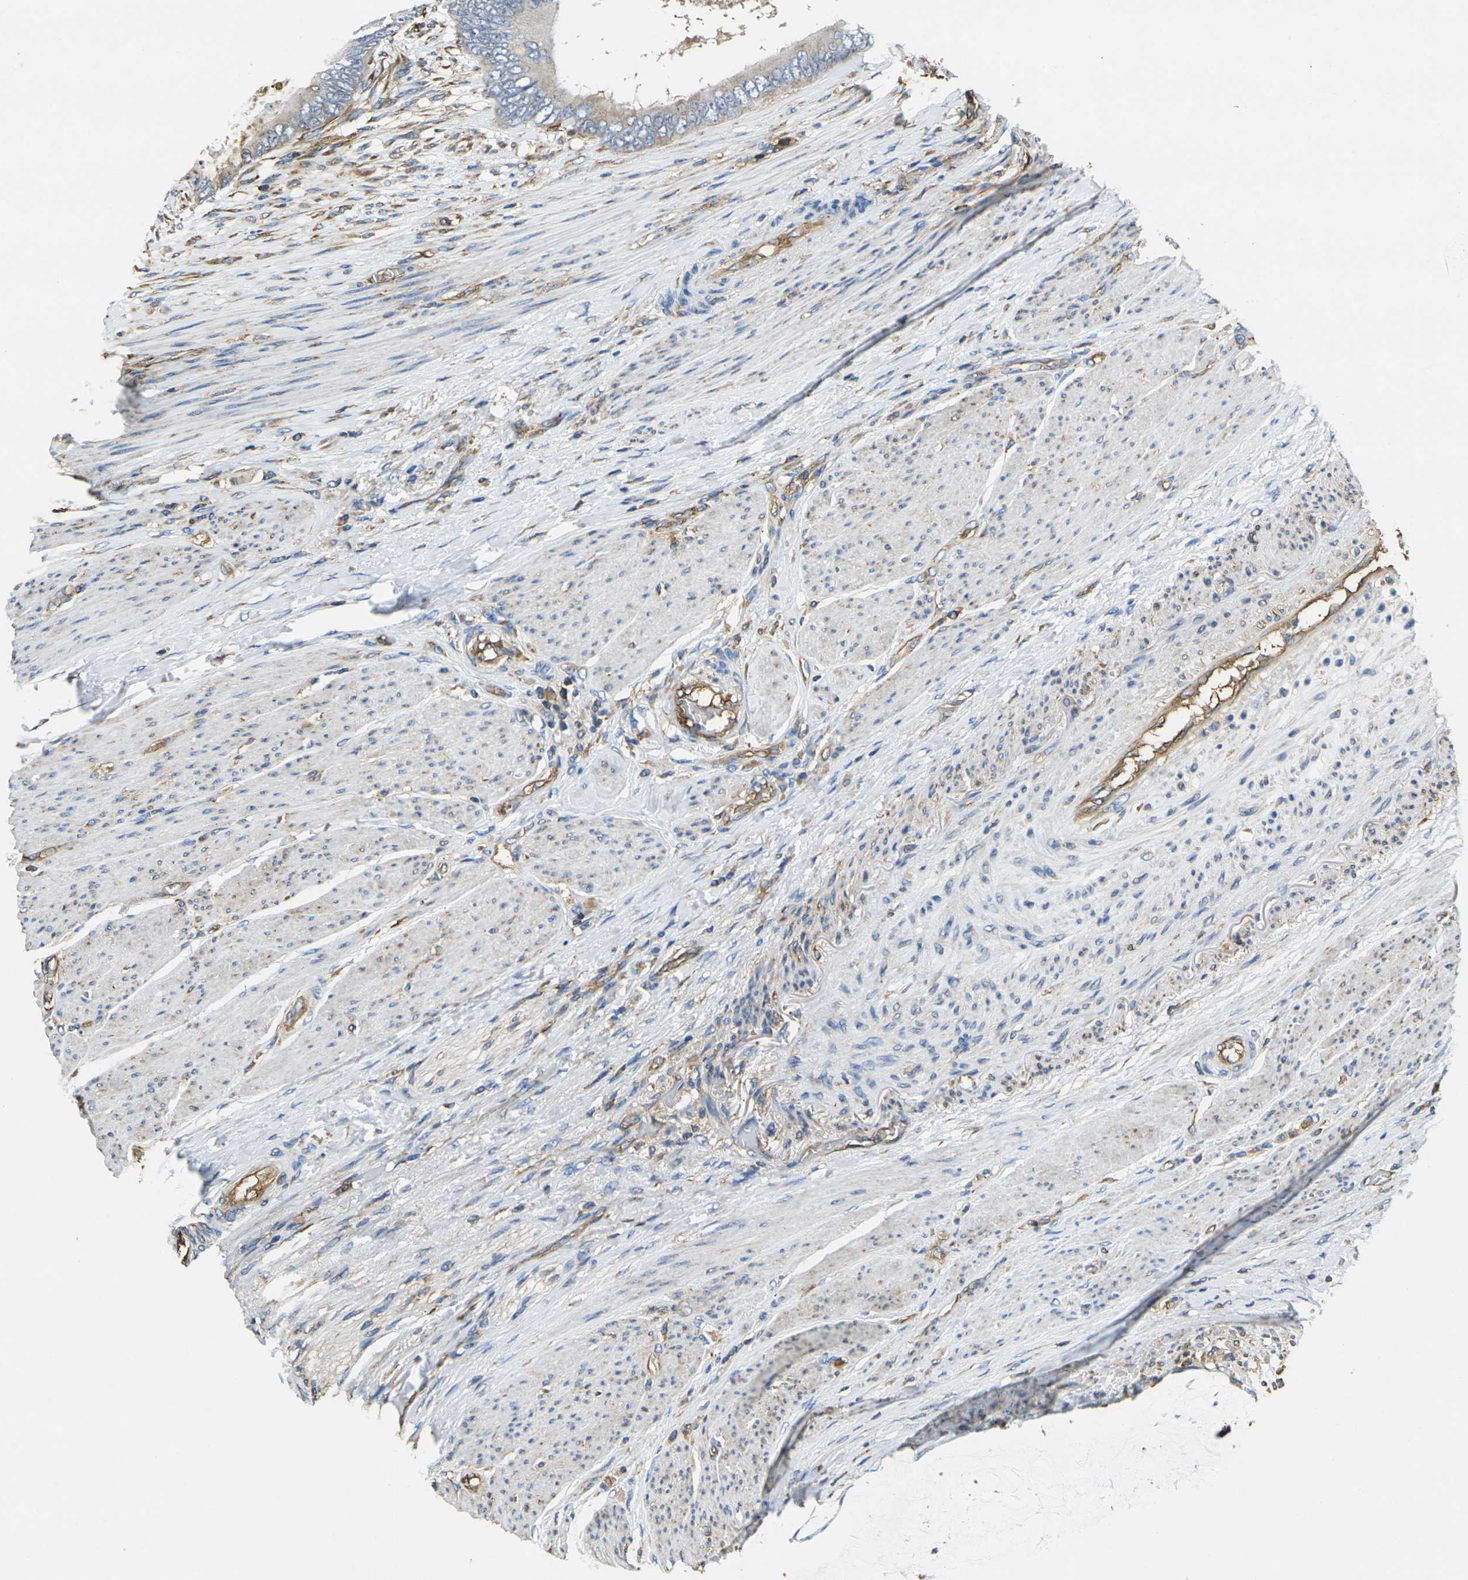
{"staining": {"intensity": "weak", "quantity": "<25%", "location": "cytoplasmic/membranous"}, "tissue": "colorectal cancer", "cell_type": "Tumor cells", "image_type": "cancer", "snomed": [{"axis": "morphology", "description": "Adenocarcinoma, NOS"}, {"axis": "topography", "description": "Rectum"}], "caption": "A histopathology image of human colorectal adenocarcinoma is negative for staining in tumor cells.", "gene": "FAM110D", "patient": {"sex": "female", "age": 77}}